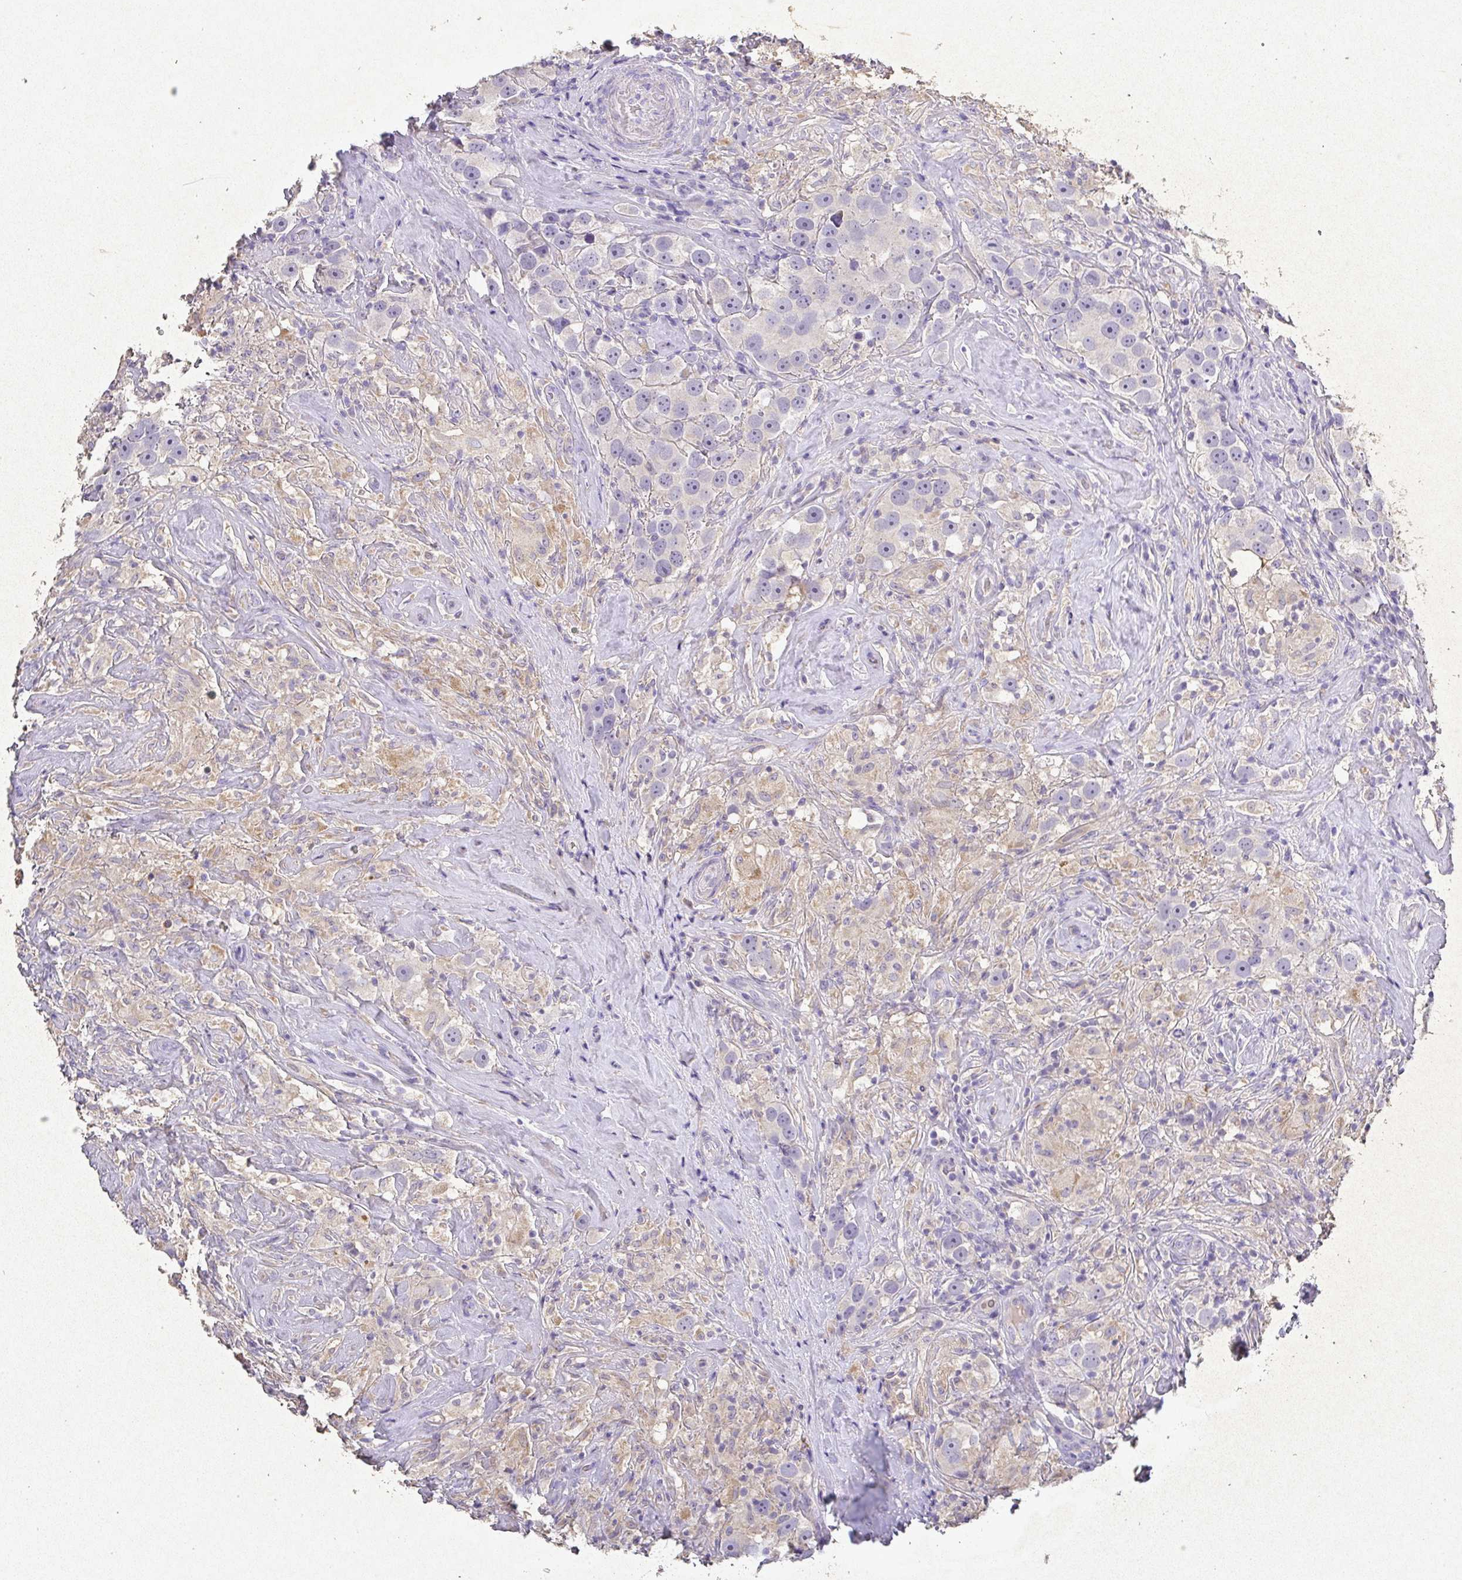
{"staining": {"intensity": "negative", "quantity": "none", "location": "none"}, "tissue": "testis cancer", "cell_type": "Tumor cells", "image_type": "cancer", "snomed": [{"axis": "morphology", "description": "Seminoma, NOS"}, {"axis": "topography", "description": "Testis"}], "caption": "DAB (3,3'-diaminobenzidine) immunohistochemical staining of testis seminoma exhibits no significant positivity in tumor cells. Nuclei are stained in blue.", "gene": "RPS2", "patient": {"sex": "male", "age": 49}}